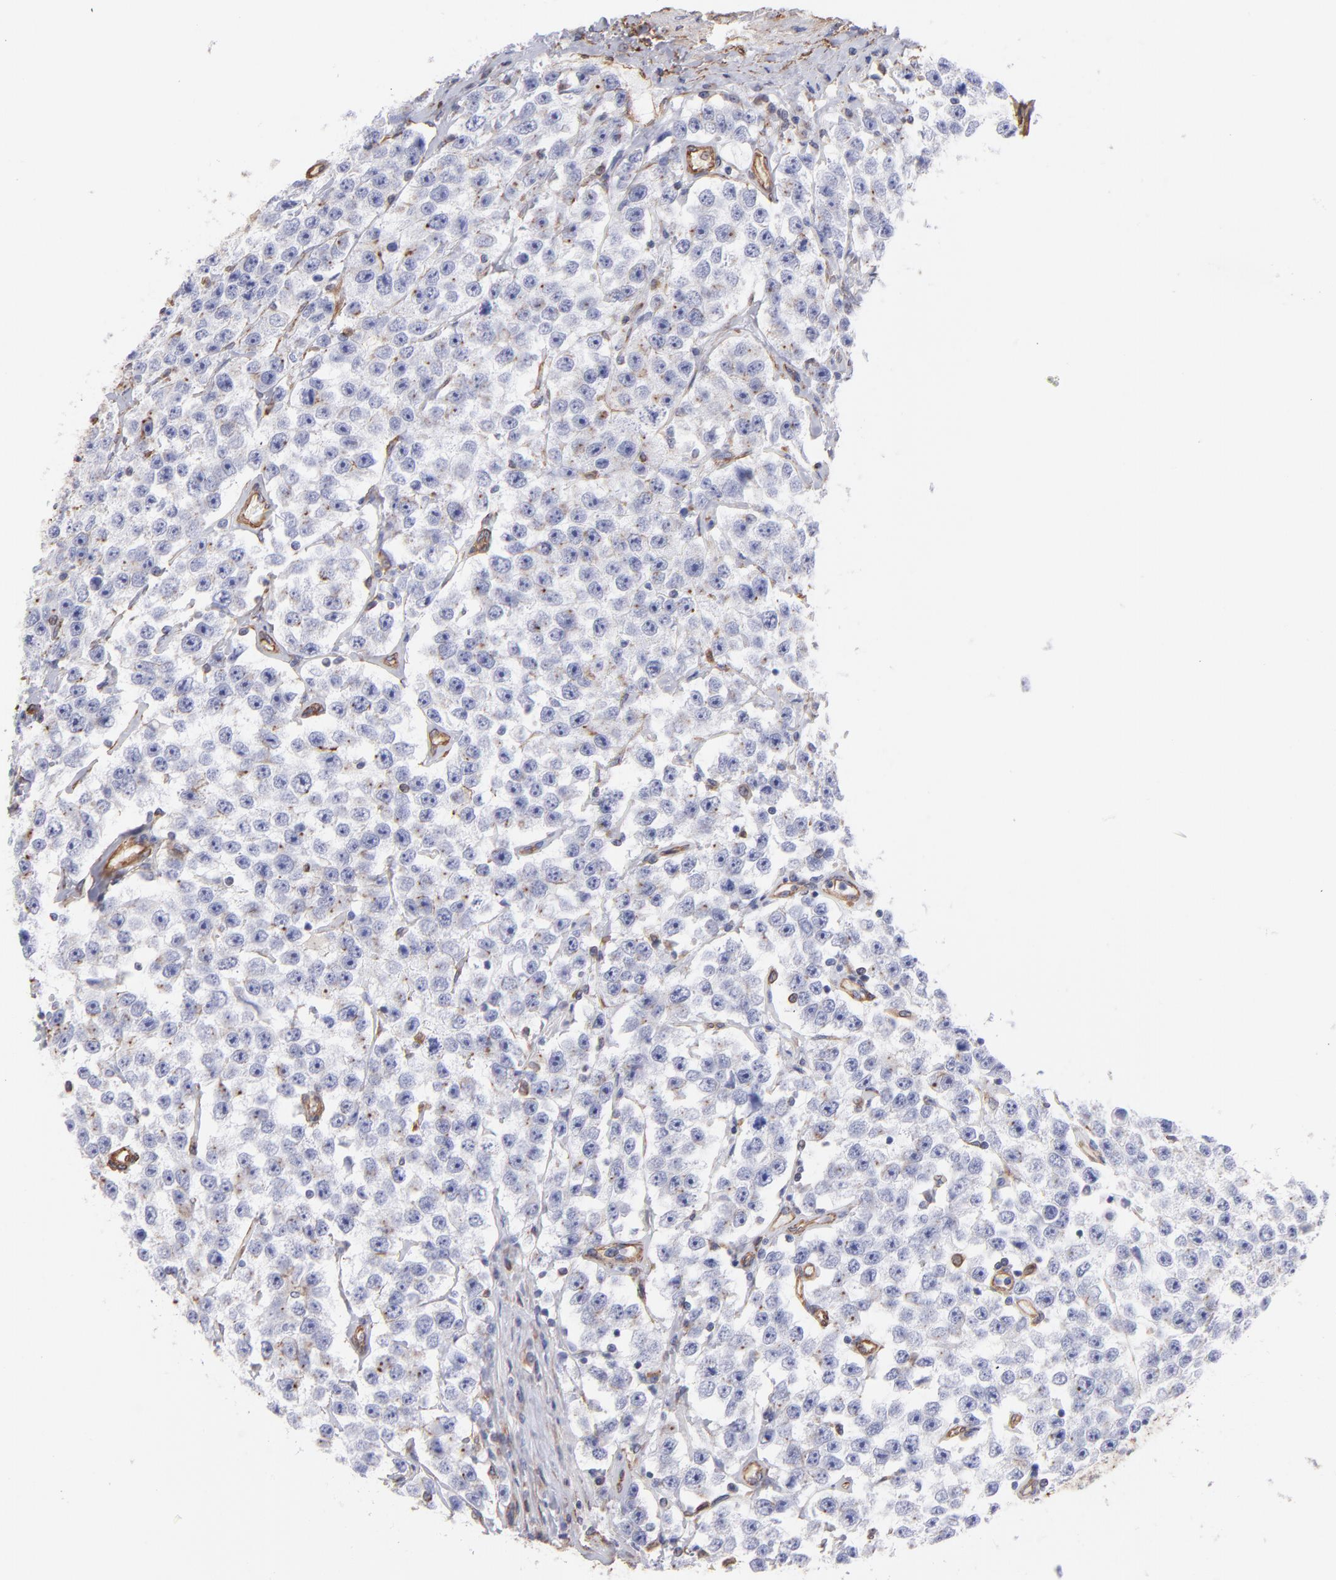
{"staining": {"intensity": "weak", "quantity": "<25%", "location": "cytoplasmic/membranous"}, "tissue": "testis cancer", "cell_type": "Tumor cells", "image_type": "cancer", "snomed": [{"axis": "morphology", "description": "Seminoma, NOS"}, {"axis": "topography", "description": "Testis"}], "caption": "High magnification brightfield microscopy of seminoma (testis) stained with DAB (brown) and counterstained with hematoxylin (blue): tumor cells show no significant expression.", "gene": "PLEC", "patient": {"sex": "male", "age": 52}}